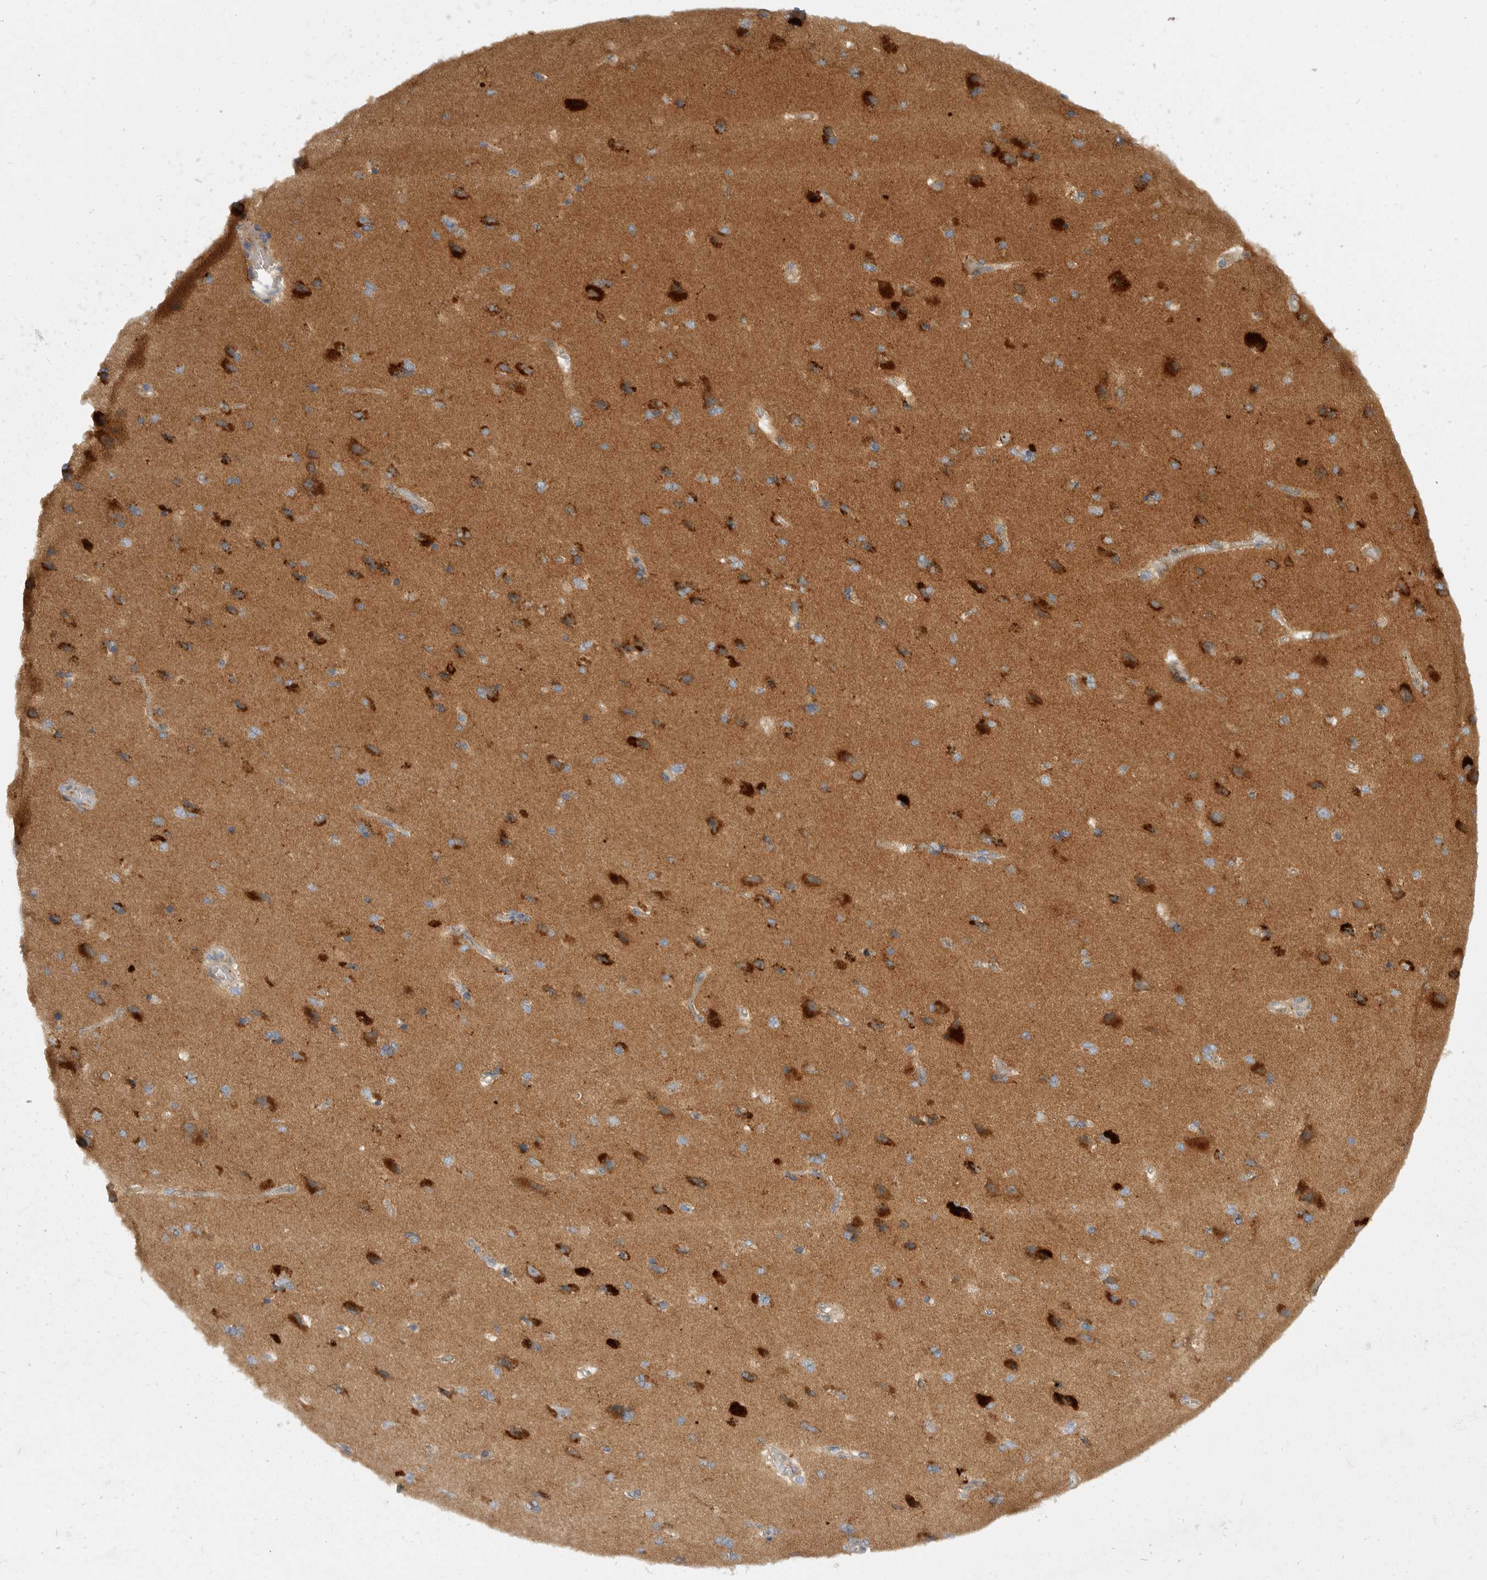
{"staining": {"intensity": "negative", "quantity": "none", "location": "none"}, "tissue": "cerebral cortex", "cell_type": "Endothelial cells", "image_type": "normal", "snomed": [{"axis": "morphology", "description": "Normal tissue, NOS"}, {"axis": "topography", "description": "Cerebral cortex"}], "caption": "Immunohistochemistry (IHC) micrograph of benign cerebral cortex: human cerebral cortex stained with DAB (3,3'-diaminobenzidine) shows no significant protein staining in endothelial cells.", "gene": "TOM1L2", "patient": {"sex": "male", "age": 62}}